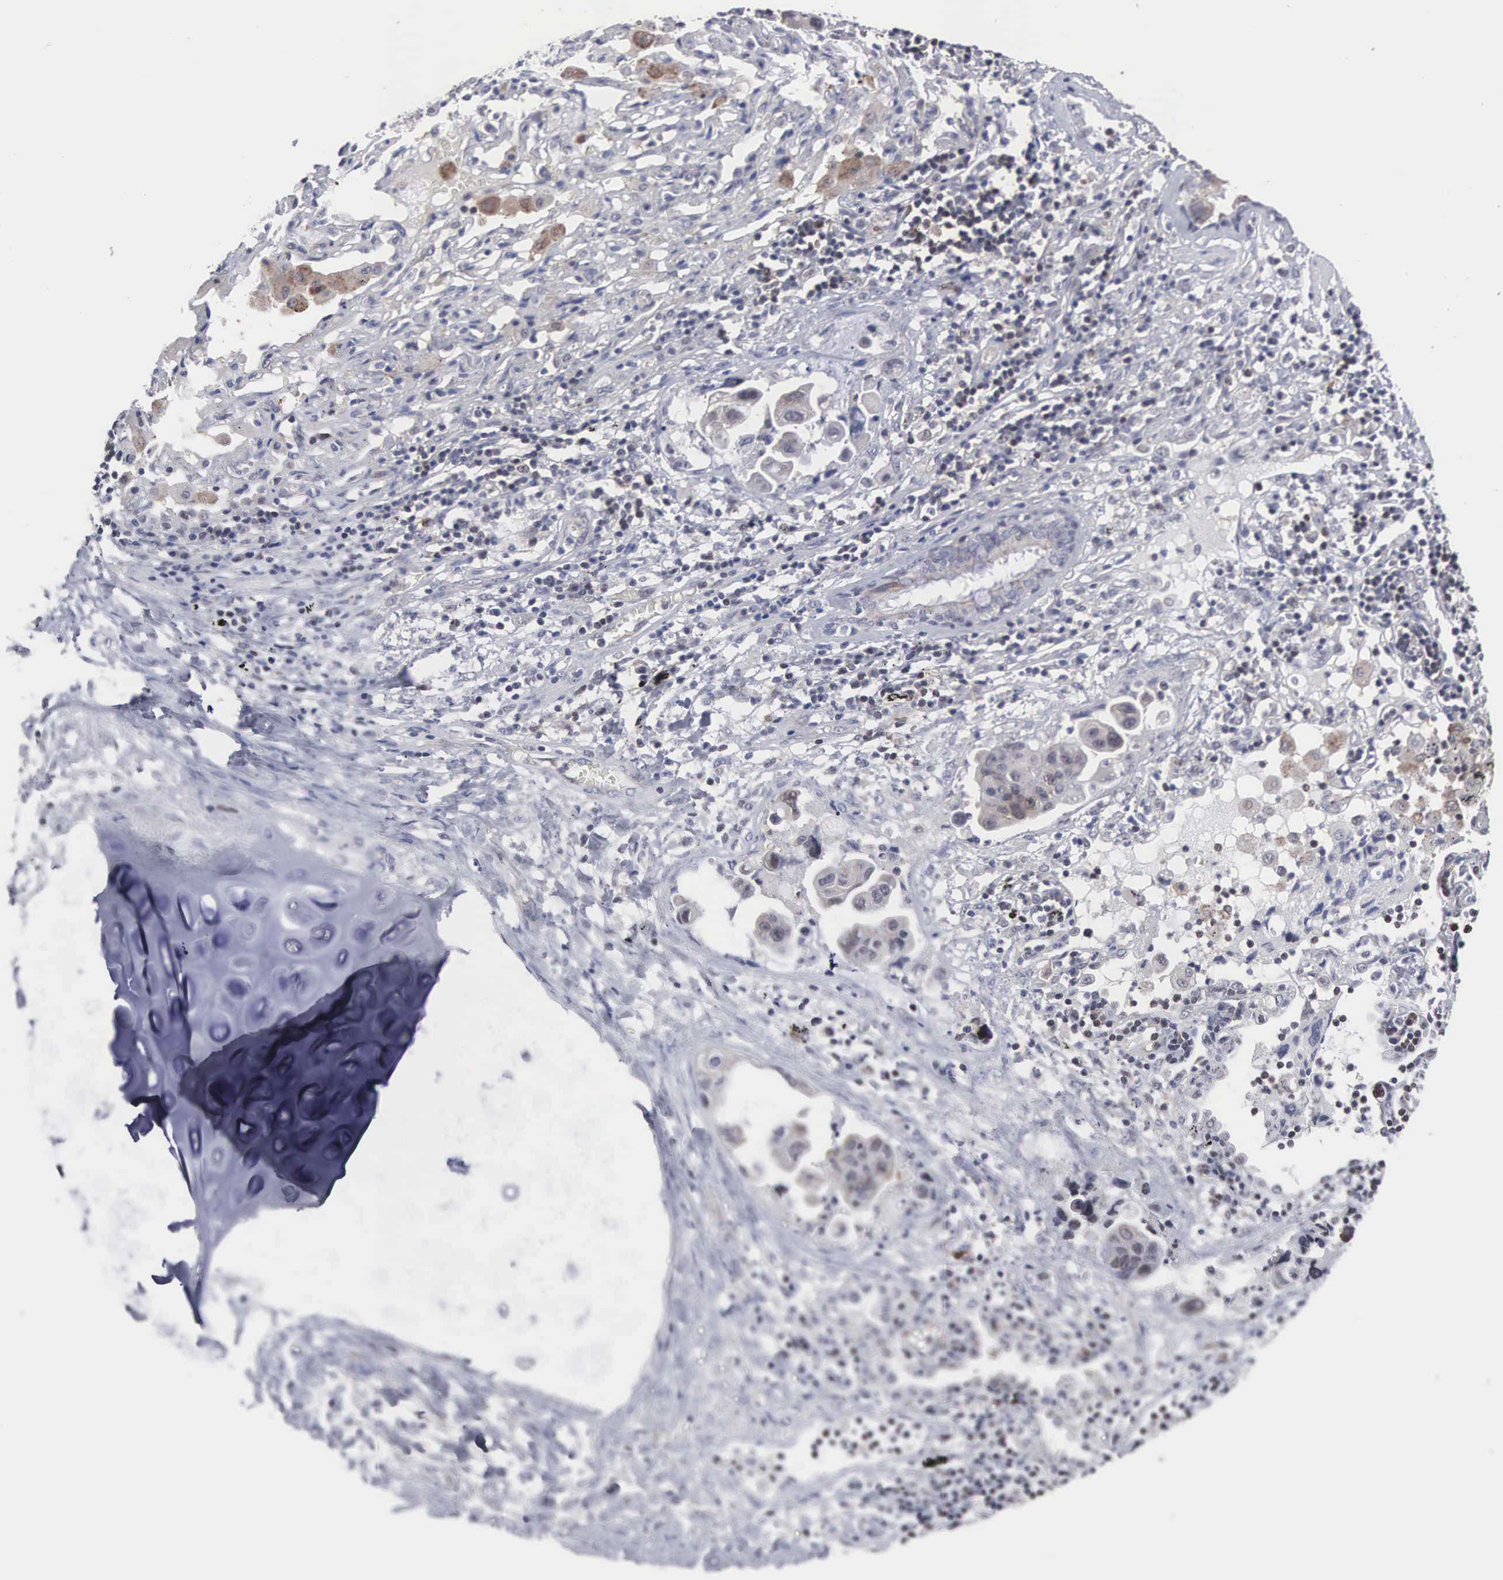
{"staining": {"intensity": "weak", "quantity": "<25%", "location": "cytoplasmic/membranous"}, "tissue": "lung cancer", "cell_type": "Tumor cells", "image_type": "cancer", "snomed": [{"axis": "morphology", "description": "Adenocarcinoma, NOS"}, {"axis": "topography", "description": "Lung"}], "caption": "Adenocarcinoma (lung) stained for a protein using immunohistochemistry exhibits no expression tumor cells.", "gene": "ACOT4", "patient": {"sex": "male", "age": 64}}